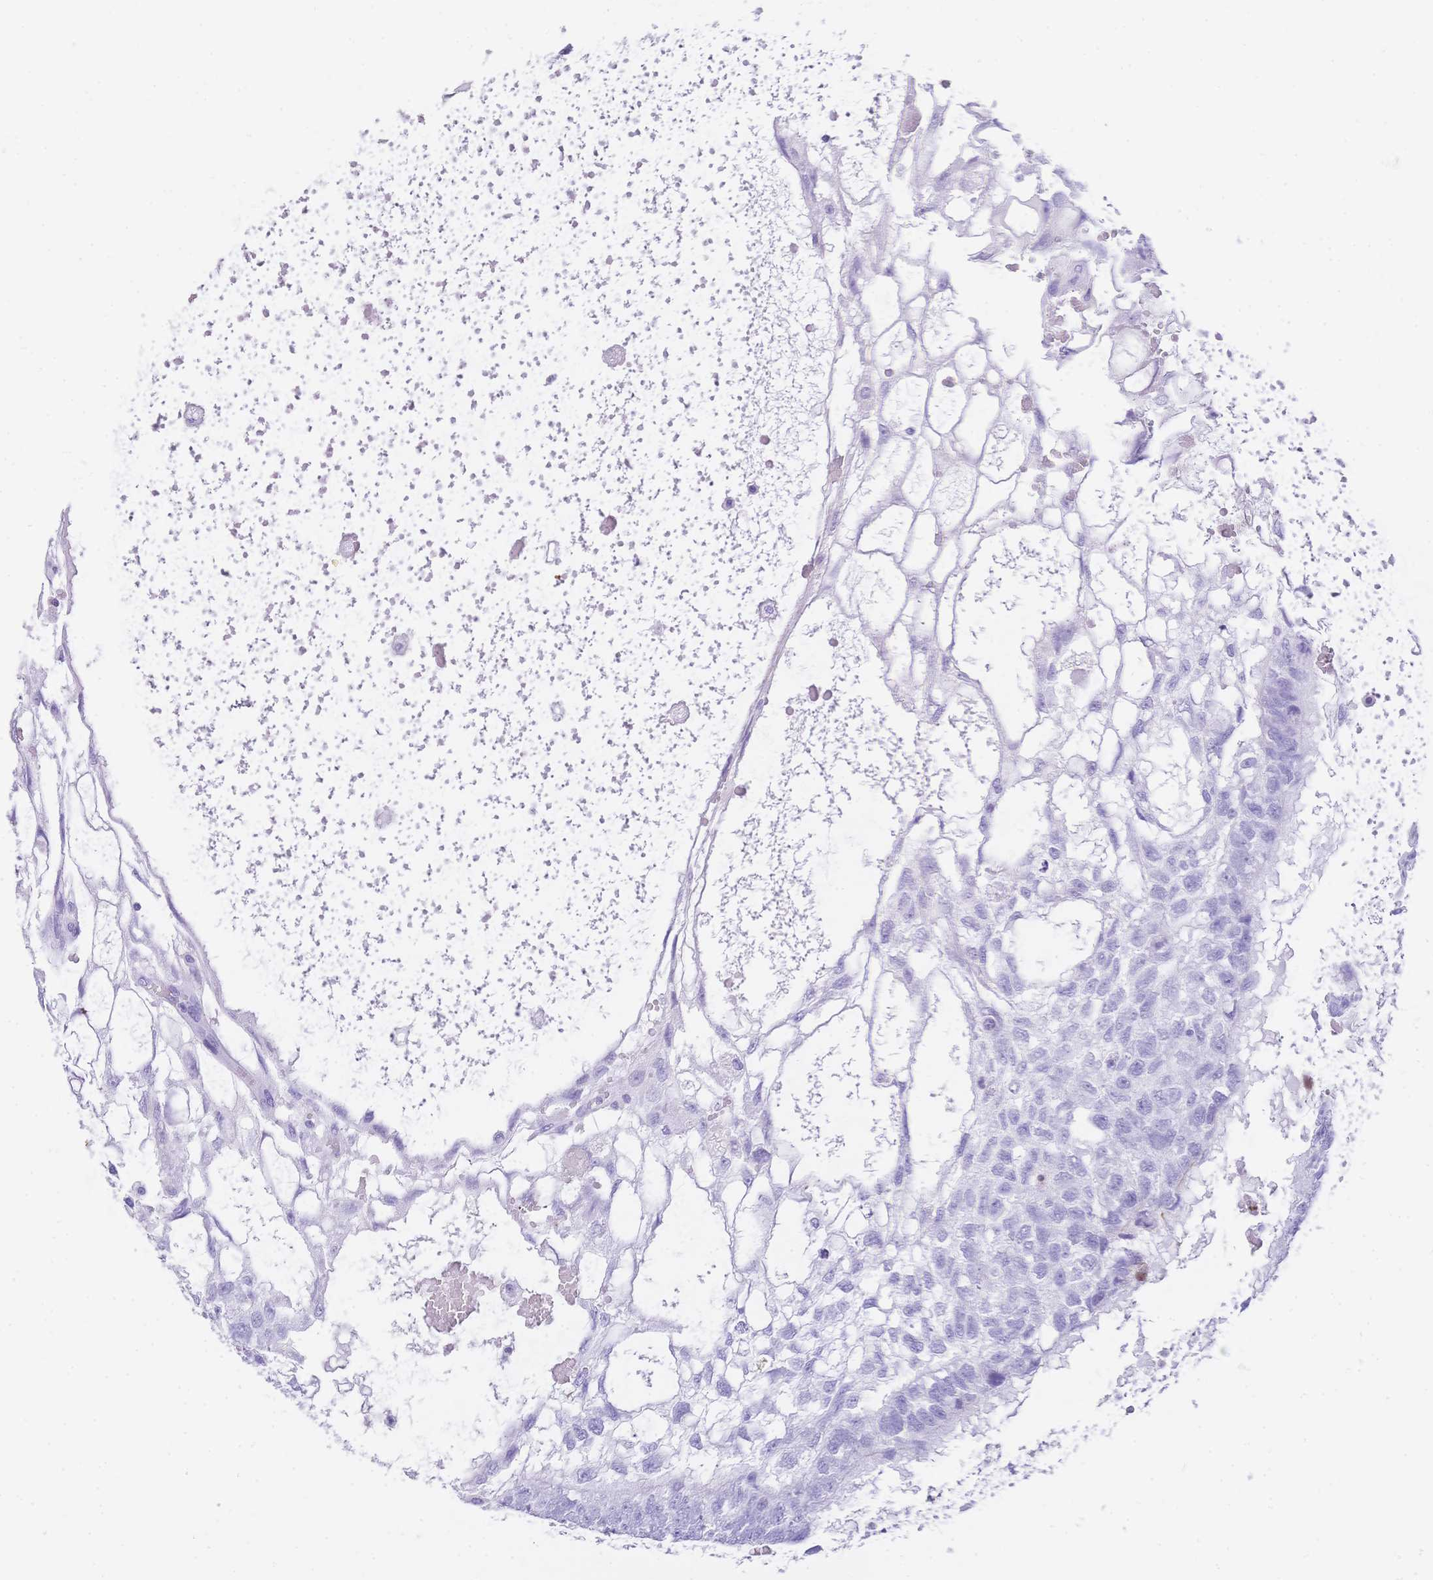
{"staining": {"intensity": "negative", "quantity": "none", "location": "none"}, "tissue": "testis cancer", "cell_type": "Tumor cells", "image_type": "cancer", "snomed": [{"axis": "morphology", "description": "Normal tissue, NOS"}, {"axis": "morphology", "description": "Carcinoma, Embryonal, NOS"}, {"axis": "topography", "description": "Testis"}], "caption": "An IHC micrograph of testis cancer is shown. There is no staining in tumor cells of testis cancer.", "gene": "MUC21", "patient": {"sex": "male", "age": 32}}